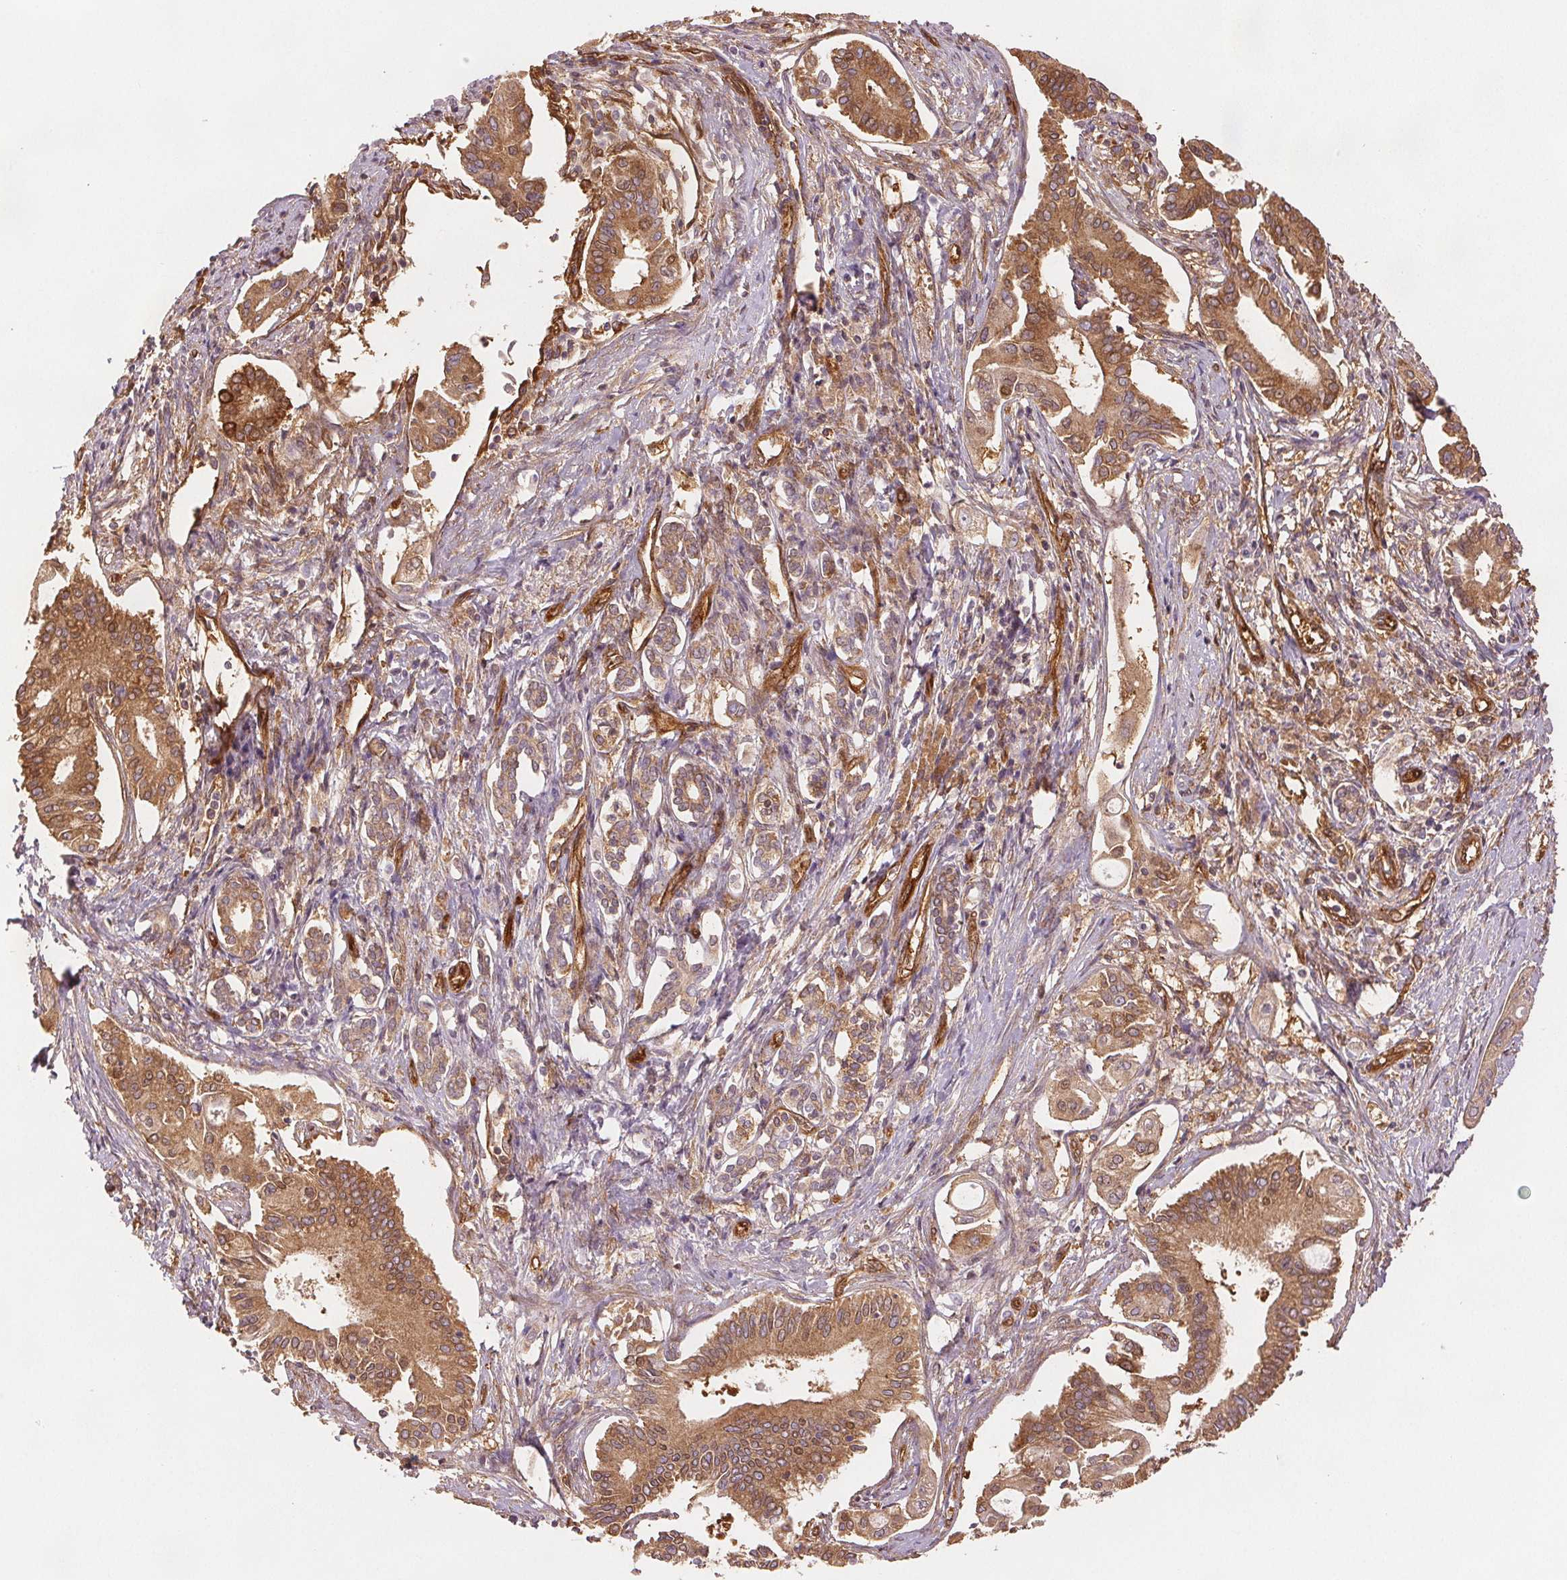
{"staining": {"intensity": "moderate", "quantity": ">75%", "location": "cytoplasmic/membranous"}, "tissue": "pancreatic cancer", "cell_type": "Tumor cells", "image_type": "cancer", "snomed": [{"axis": "morphology", "description": "Adenocarcinoma, NOS"}, {"axis": "topography", "description": "Pancreas"}], "caption": "High-power microscopy captured an immunohistochemistry image of pancreatic cancer, revealing moderate cytoplasmic/membranous positivity in approximately >75% of tumor cells. The protein of interest is stained brown, and the nuclei are stained in blue (DAB IHC with brightfield microscopy, high magnification).", "gene": "DIAPH2", "patient": {"sex": "female", "age": 68}}